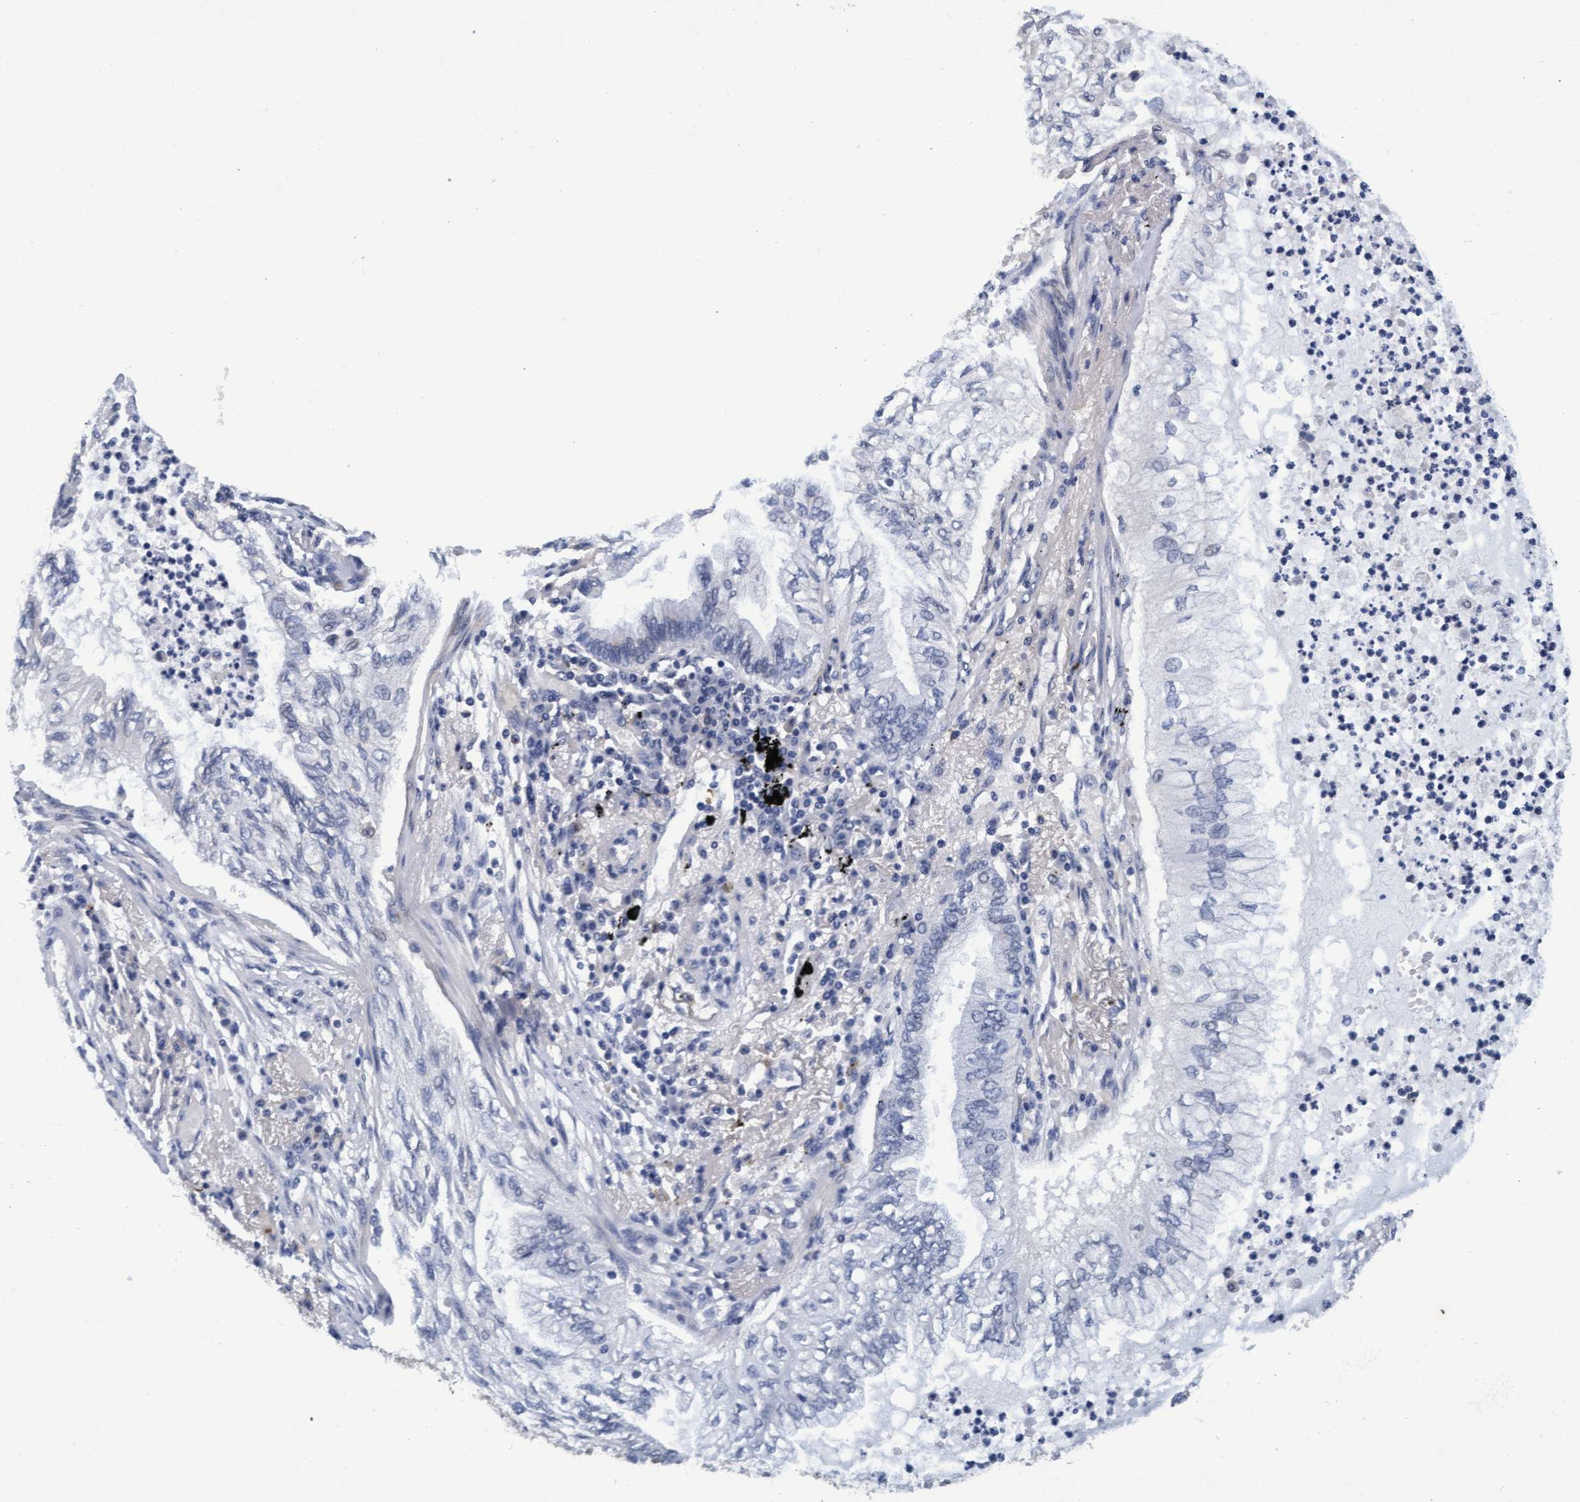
{"staining": {"intensity": "negative", "quantity": "none", "location": "none"}, "tissue": "lung cancer", "cell_type": "Tumor cells", "image_type": "cancer", "snomed": [{"axis": "morphology", "description": "Normal tissue, NOS"}, {"axis": "morphology", "description": "Adenocarcinoma, NOS"}, {"axis": "topography", "description": "Bronchus"}, {"axis": "topography", "description": "Lung"}], "caption": "There is no significant expression in tumor cells of adenocarcinoma (lung).", "gene": "CPQ", "patient": {"sex": "female", "age": 70}}